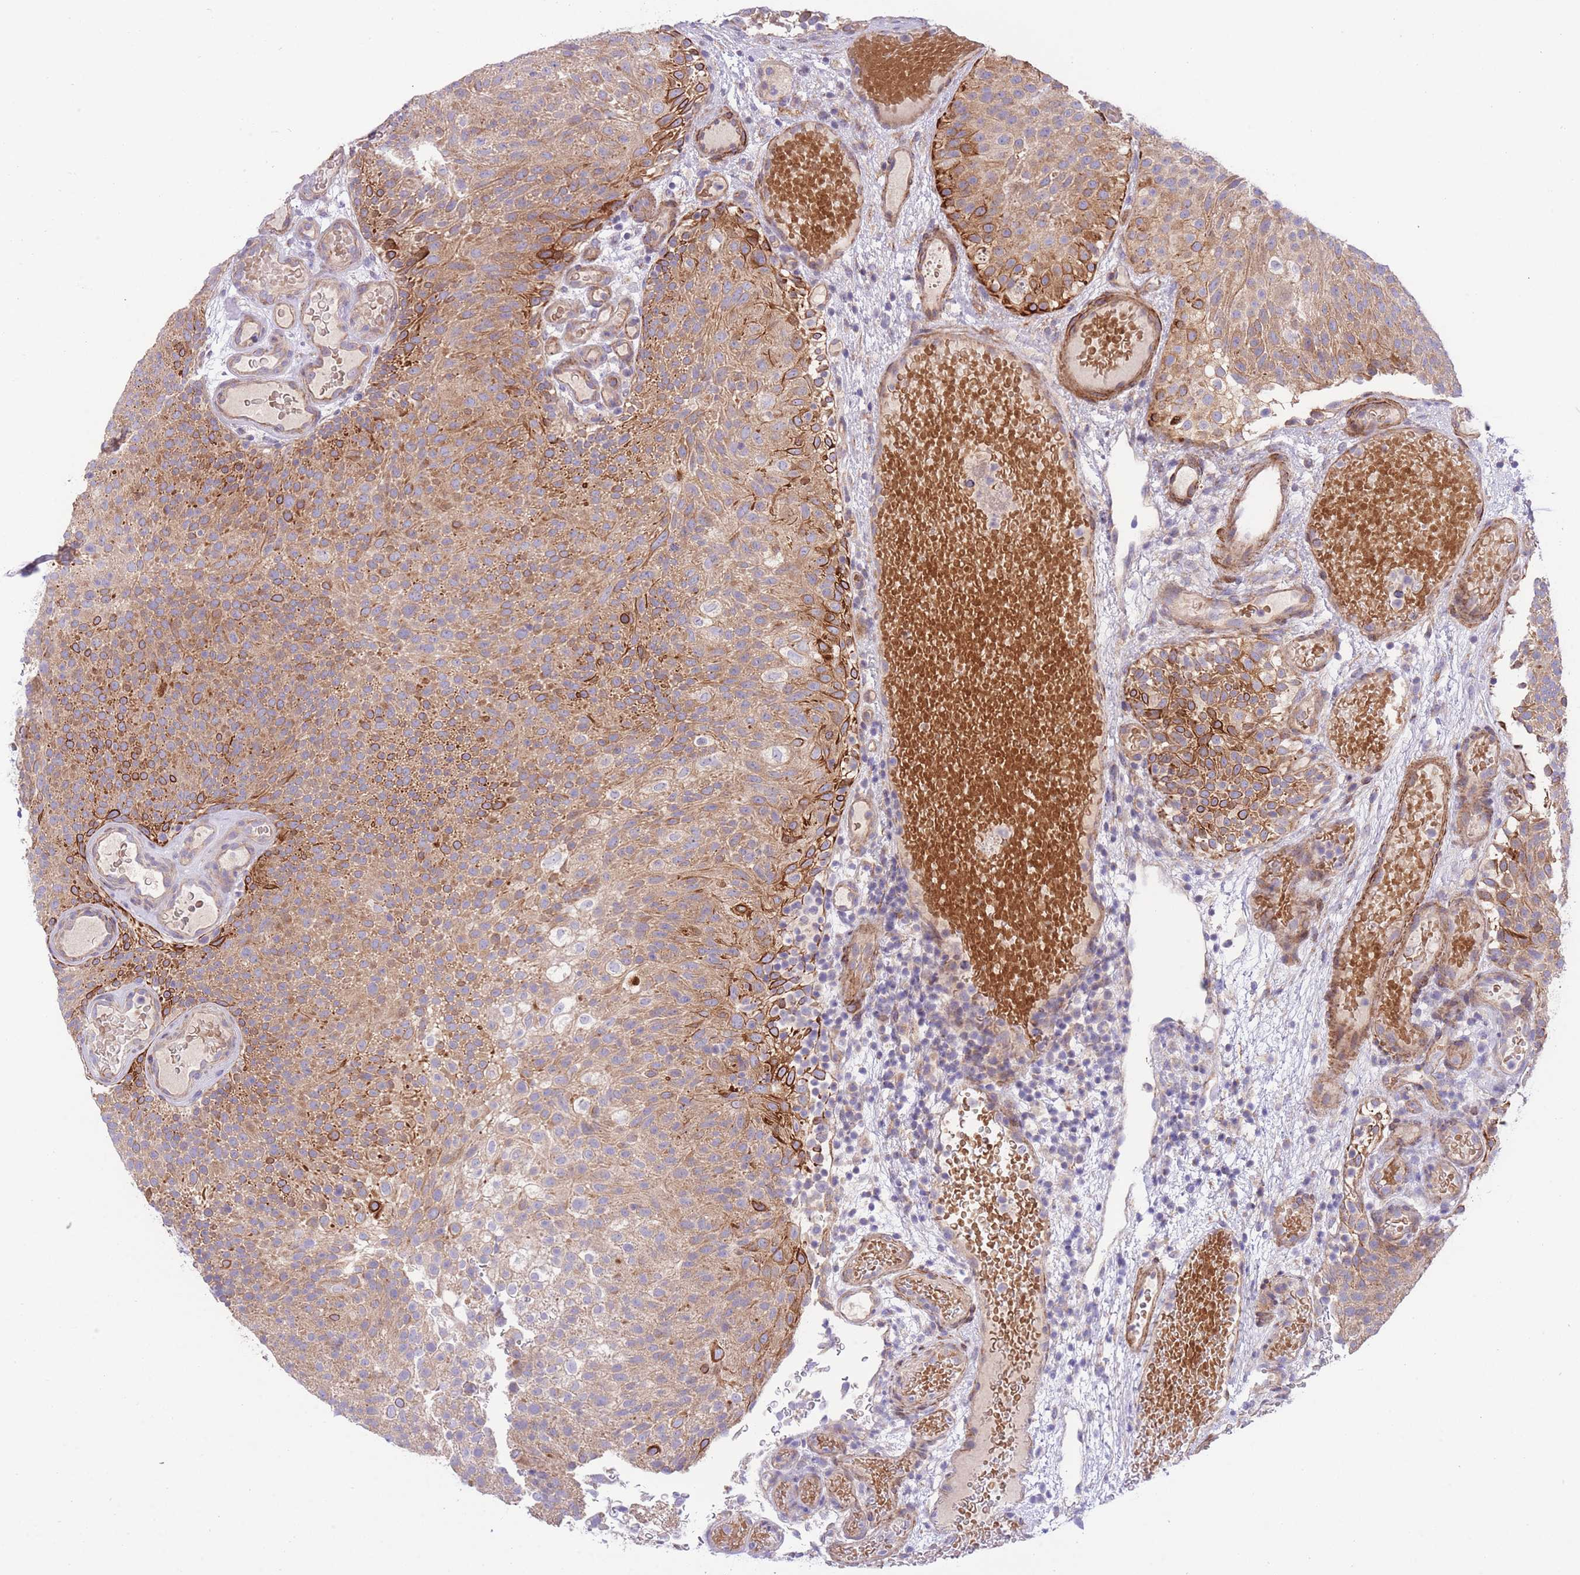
{"staining": {"intensity": "moderate", "quantity": ">75%", "location": "cytoplasmic/membranous"}, "tissue": "urothelial cancer", "cell_type": "Tumor cells", "image_type": "cancer", "snomed": [{"axis": "morphology", "description": "Urothelial carcinoma, Low grade"}, {"axis": "topography", "description": "Urinary bladder"}], "caption": "Immunohistochemistry (IHC) image of urothelial cancer stained for a protein (brown), which reveals medium levels of moderate cytoplasmic/membranous staining in approximately >75% of tumor cells.", "gene": "CHAC1", "patient": {"sex": "male", "age": 78}}